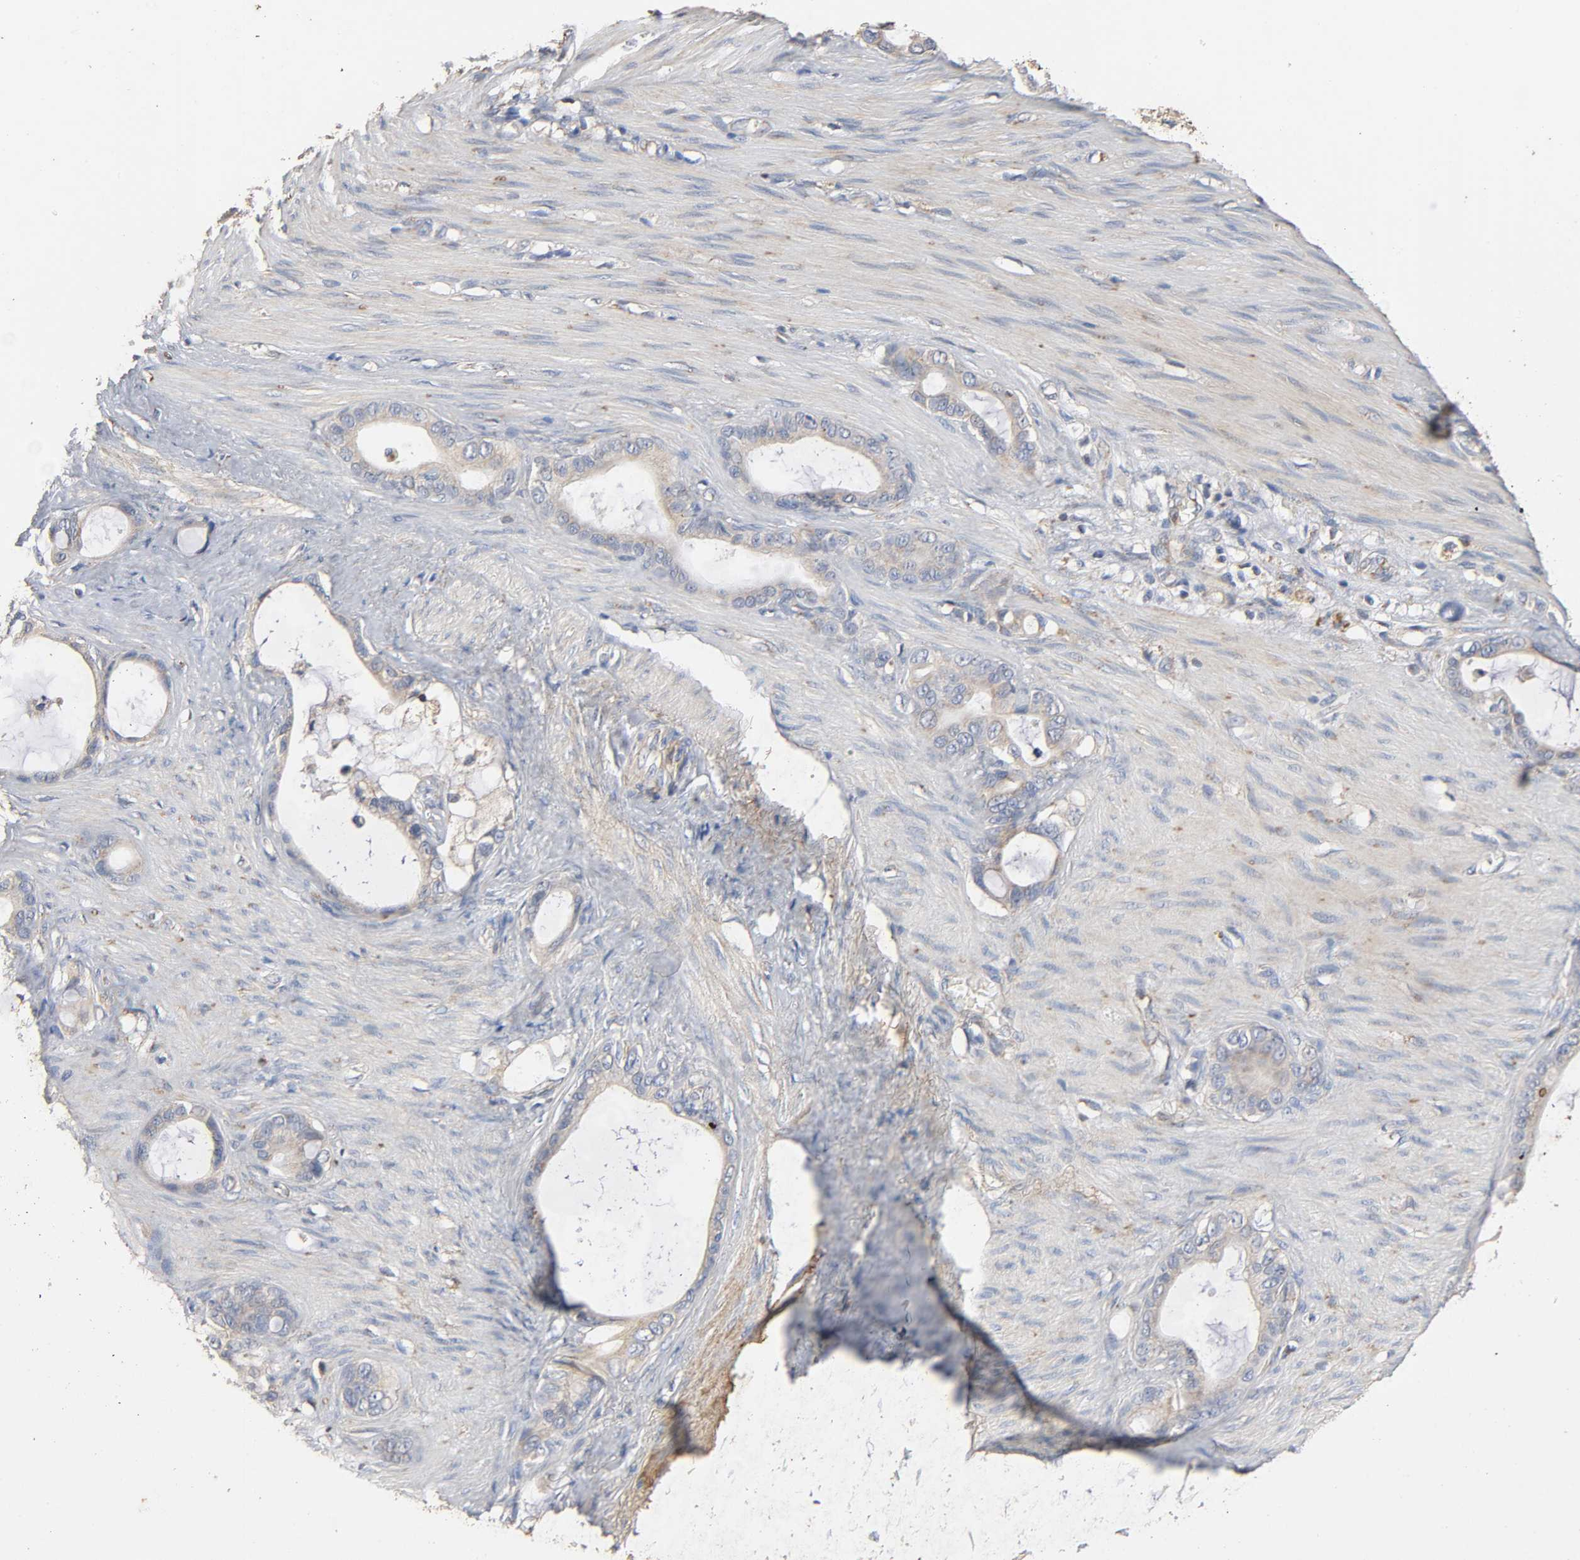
{"staining": {"intensity": "weak", "quantity": ">75%", "location": "cytoplasmic/membranous"}, "tissue": "stomach cancer", "cell_type": "Tumor cells", "image_type": "cancer", "snomed": [{"axis": "morphology", "description": "Adenocarcinoma, NOS"}, {"axis": "topography", "description": "Stomach"}], "caption": "Approximately >75% of tumor cells in adenocarcinoma (stomach) display weak cytoplasmic/membranous protein positivity as visualized by brown immunohistochemical staining.", "gene": "NDUFS3", "patient": {"sex": "female", "age": 75}}